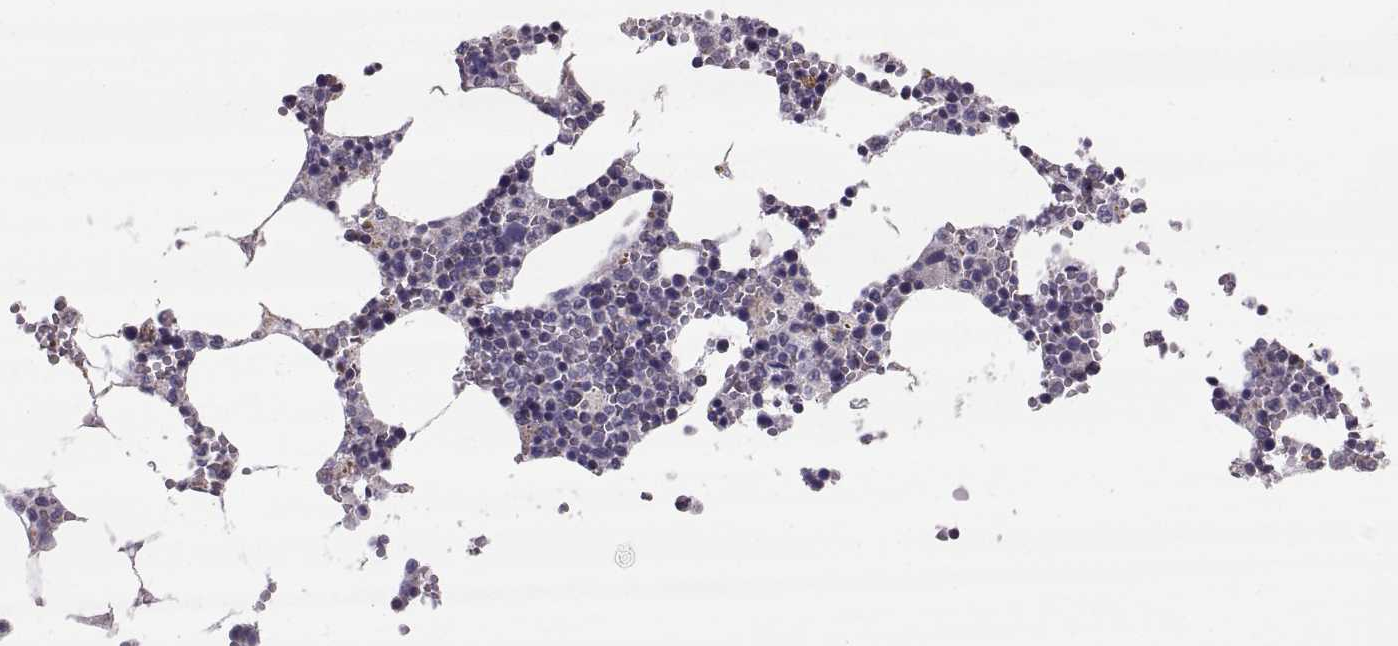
{"staining": {"intensity": "negative", "quantity": "none", "location": "none"}, "tissue": "bone marrow", "cell_type": "Hematopoietic cells", "image_type": "normal", "snomed": [{"axis": "morphology", "description": "Normal tissue, NOS"}, {"axis": "topography", "description": "Bone marrow"}], "caption": "The histopathology image reveals no significant positivity in hematopoietic cells of bone marrow. (DAB (3,3'-diaminobenzidine) immunohistochemistry, high magnification).", "gene": "STMND1", "patient": {"sex": "female", "age": 64}}